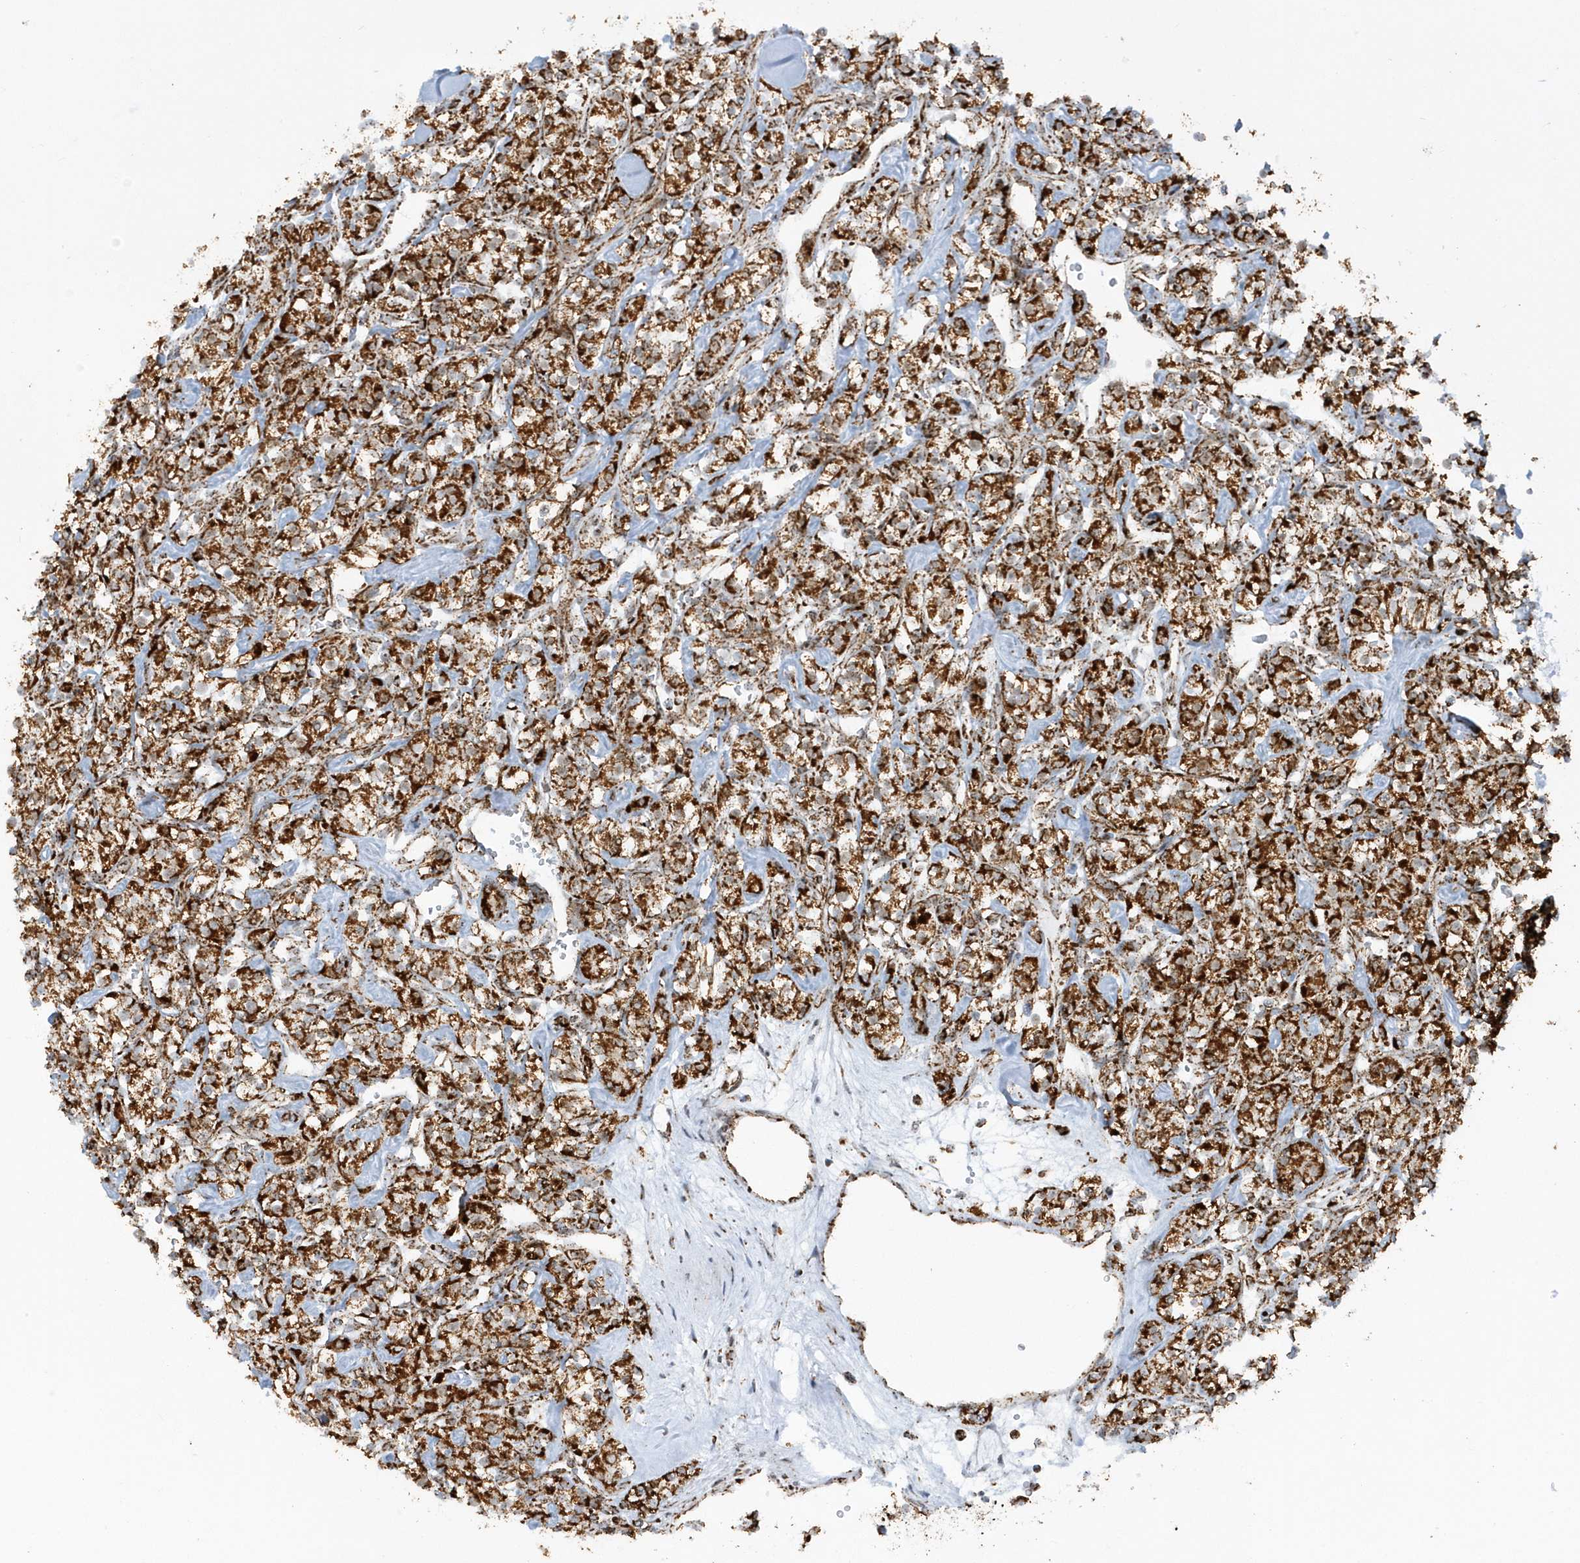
{"staining": {"intensity": "strong", "quantity": ">75%", "location": "cytoplasmic/membranous"}, "tissue": "renal cancer", "cell_type": "Tumor cells", "image_type": "cancer", "snomed": [{"axis": "morphology", "description": "Adenocarcinoma, NOS"}, {"axis": "topography", "description": "Kidney"}], "caption": "Protein staining of adenocarcinoma (renal) tissue exhibits strong cytoplasmic/membranous expression in about >75% of tumor cells. (Brightfield microscopy of DAB IHC at high magnification).", "gene": "CRY2", "patient": {"sex": "male", "age": 77}}